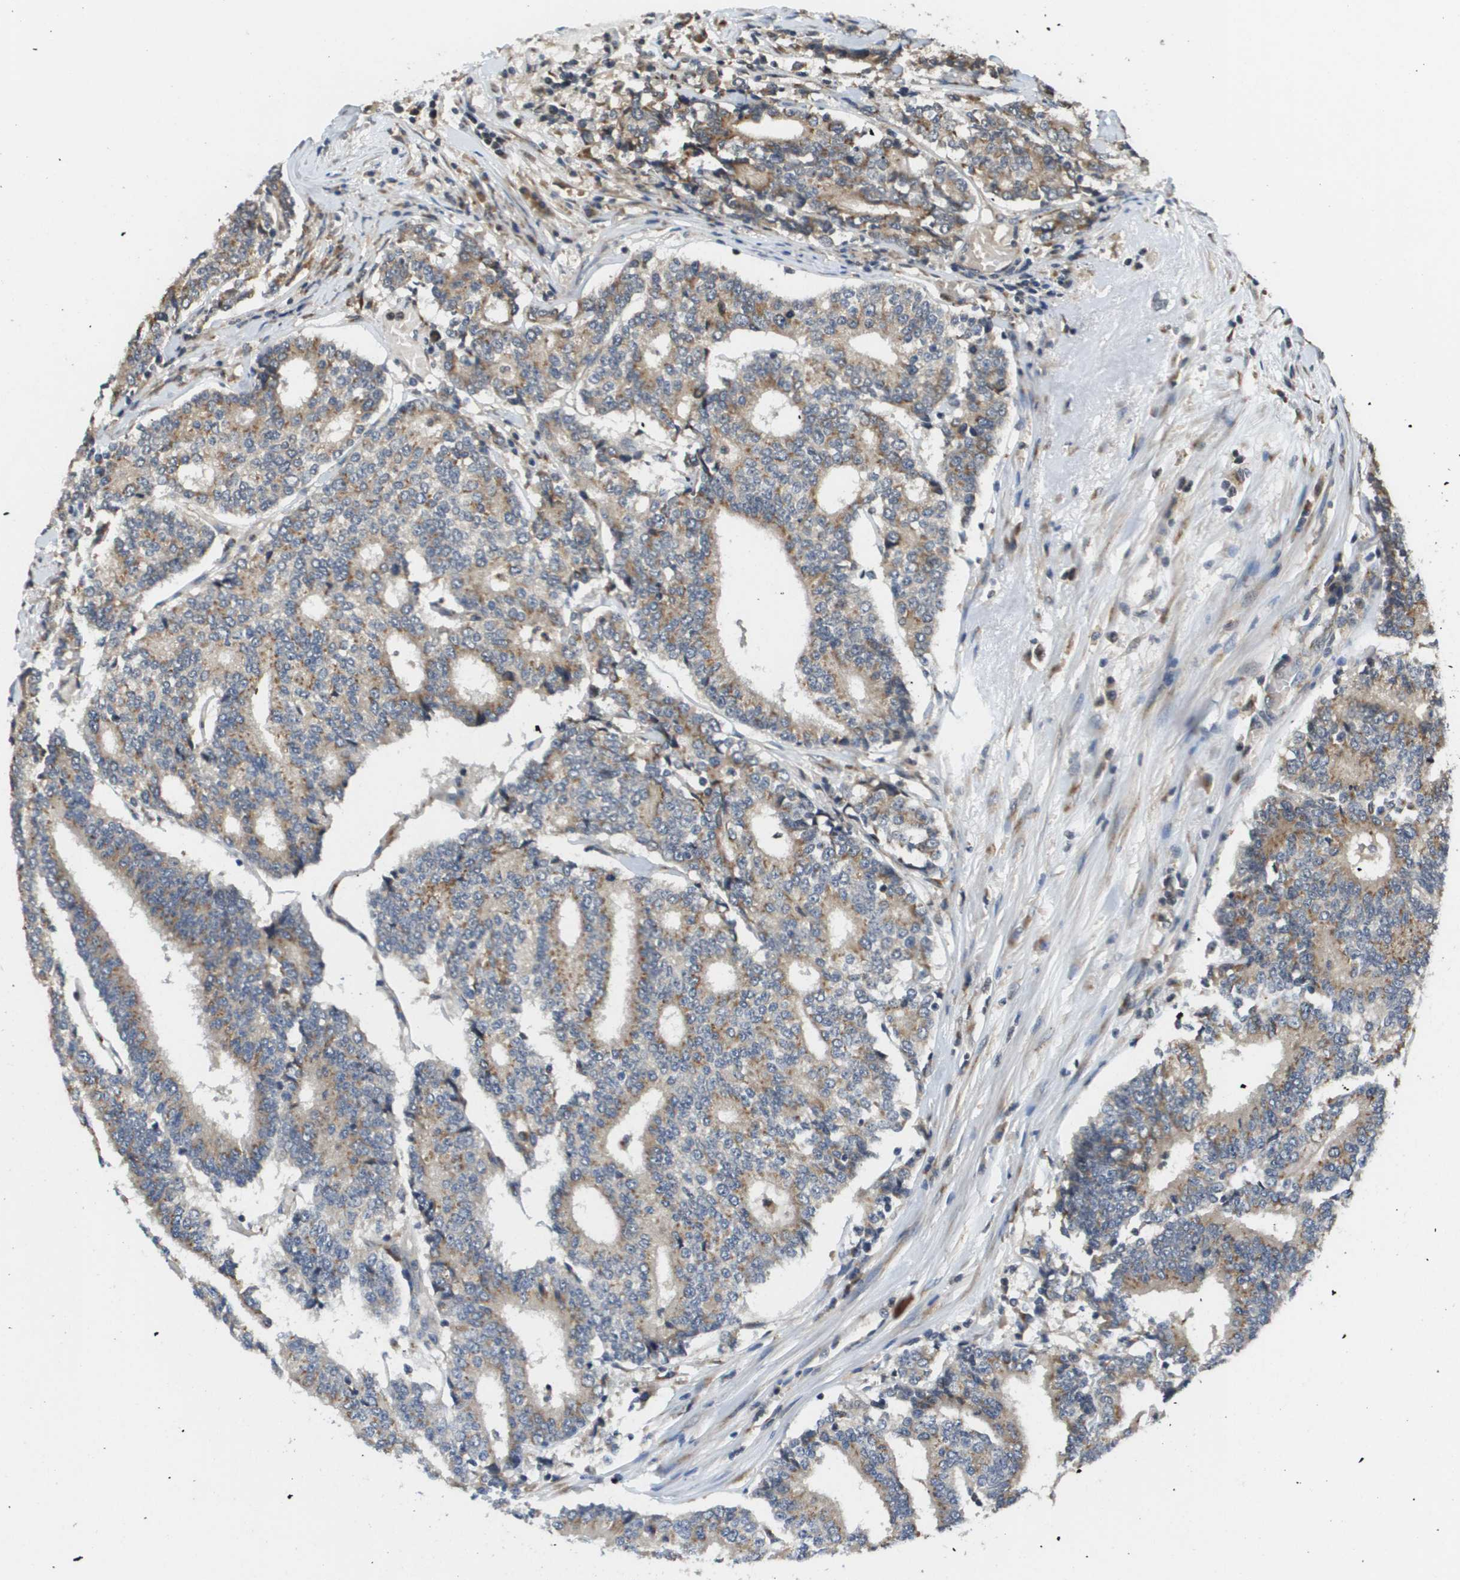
{"staining": {"intensity": "weak", "quantity": ">75%", "location": "cytoplasmic/membranous"}, "tissue": "prostate cancer", "cell_type": "Tumor cells", "image_type": "cancer", "snomed": [{"axis": "morphology", "description": "Normal tissue, NOS"}, {"axis": "morphology", "description": "Adenocarcinoma, High grade"}, {"axis": "topography", "description": "Prostate"}, {"axis": "topography", "description": "Seminal veicle"}], "caption": "This image demonstrates IHC staining of human prostate cancer, with low weak cytoplasmic/membranous positivity in about >75% of tumor cells.", "gene": "PCK1", "patient": {"sex": "male", "age": 55}}